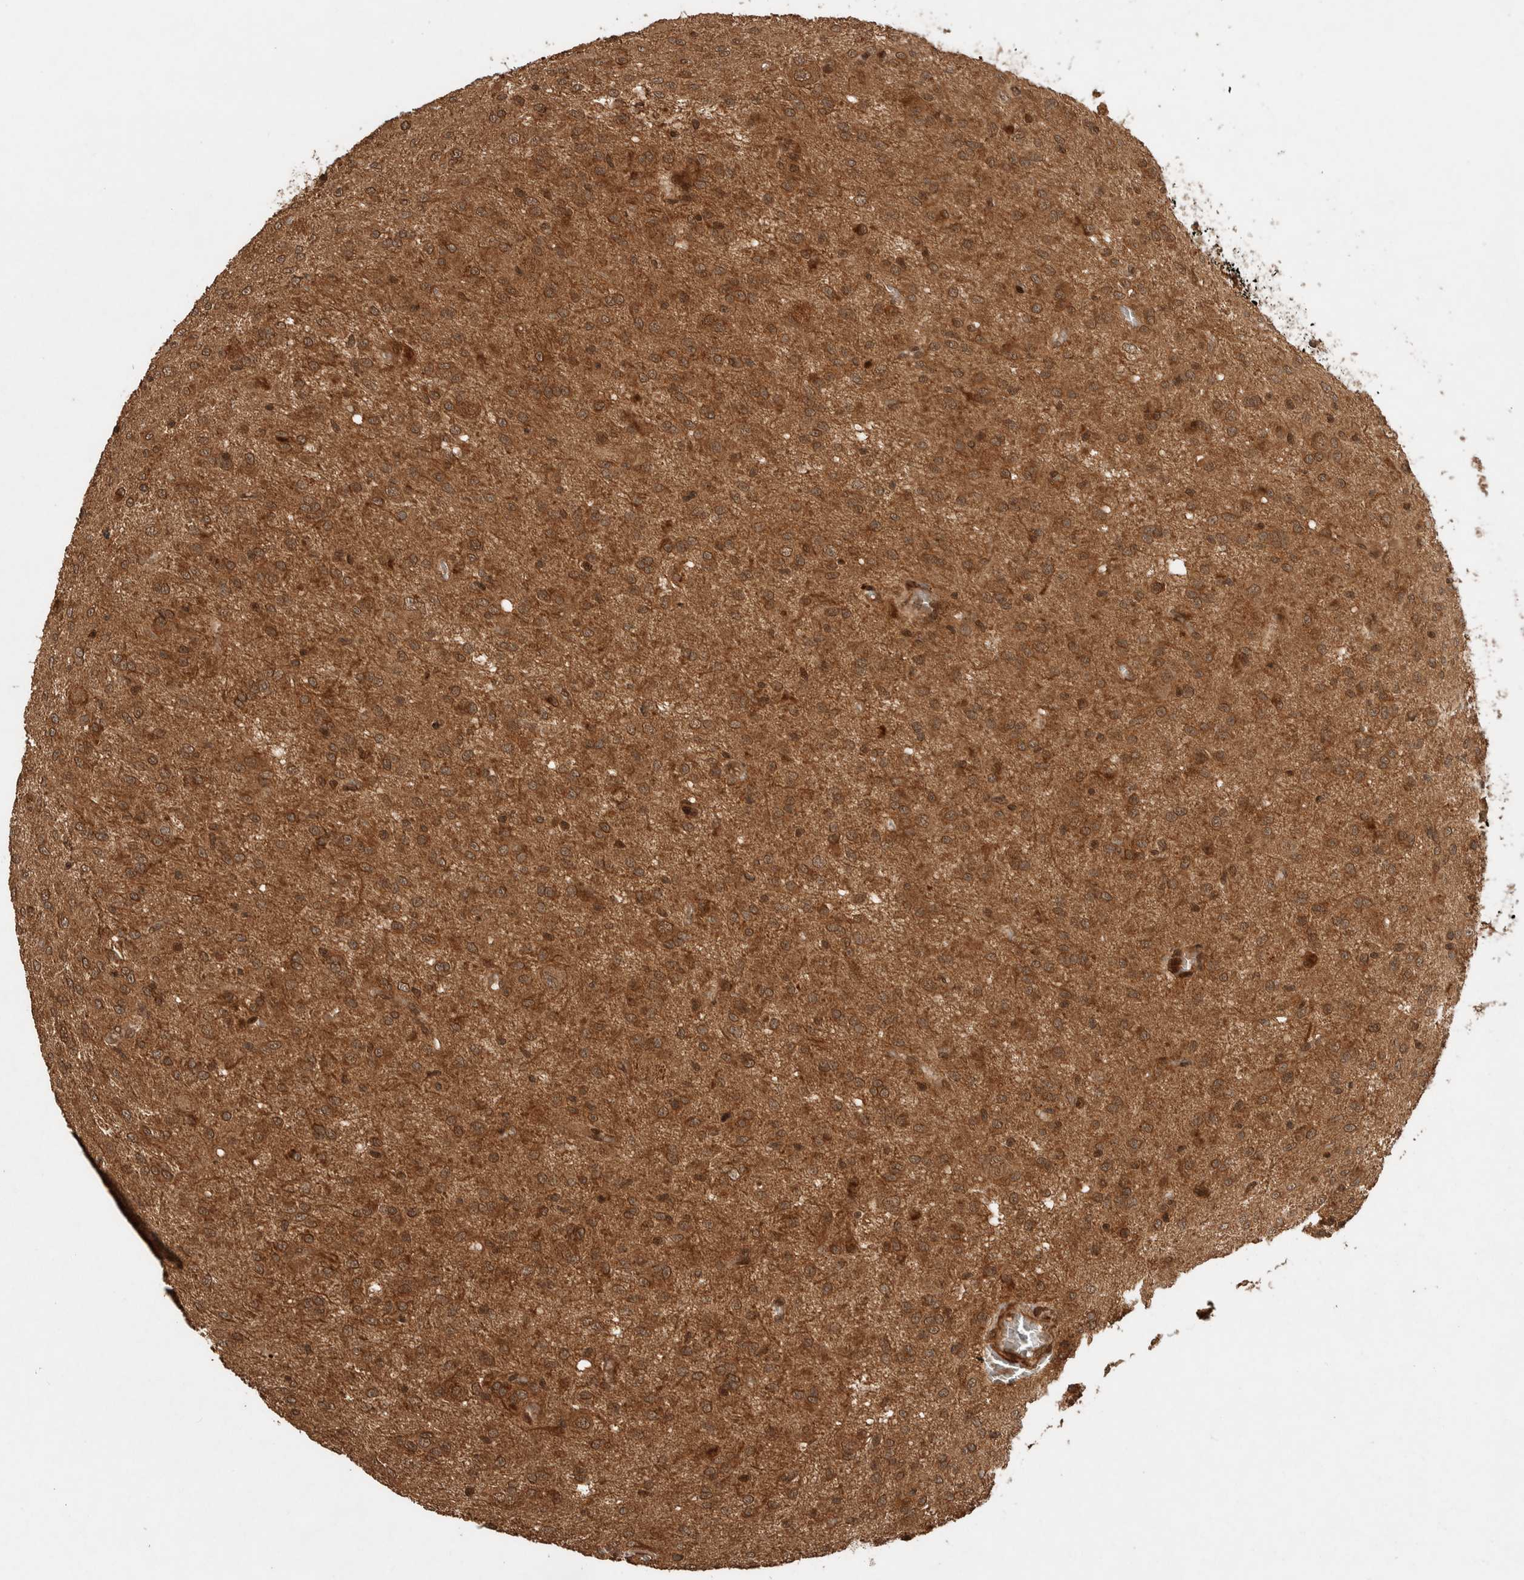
{"staining": {"intensity": "moderate", "quantity": ">75%", "location": "cytoplasmic/membranous"}, "tissue": "glioma", "cell_type": "Tumor cells", "image_type": "cancer", "snomed": [{"axis": "morphology", "description": "Glioma, malignant, High grade"}, {"axis": "topography", "description": "Brain"}], "caption": "There is medium levels of moderate cytoplasmic/membranous positivity in tumor cells of malignant glioma (high-grade), as demonstrated by immunohistochemical staining (brown color).", "gene": "CNTROB", "patient": {"sex": "female", "age": 59}}